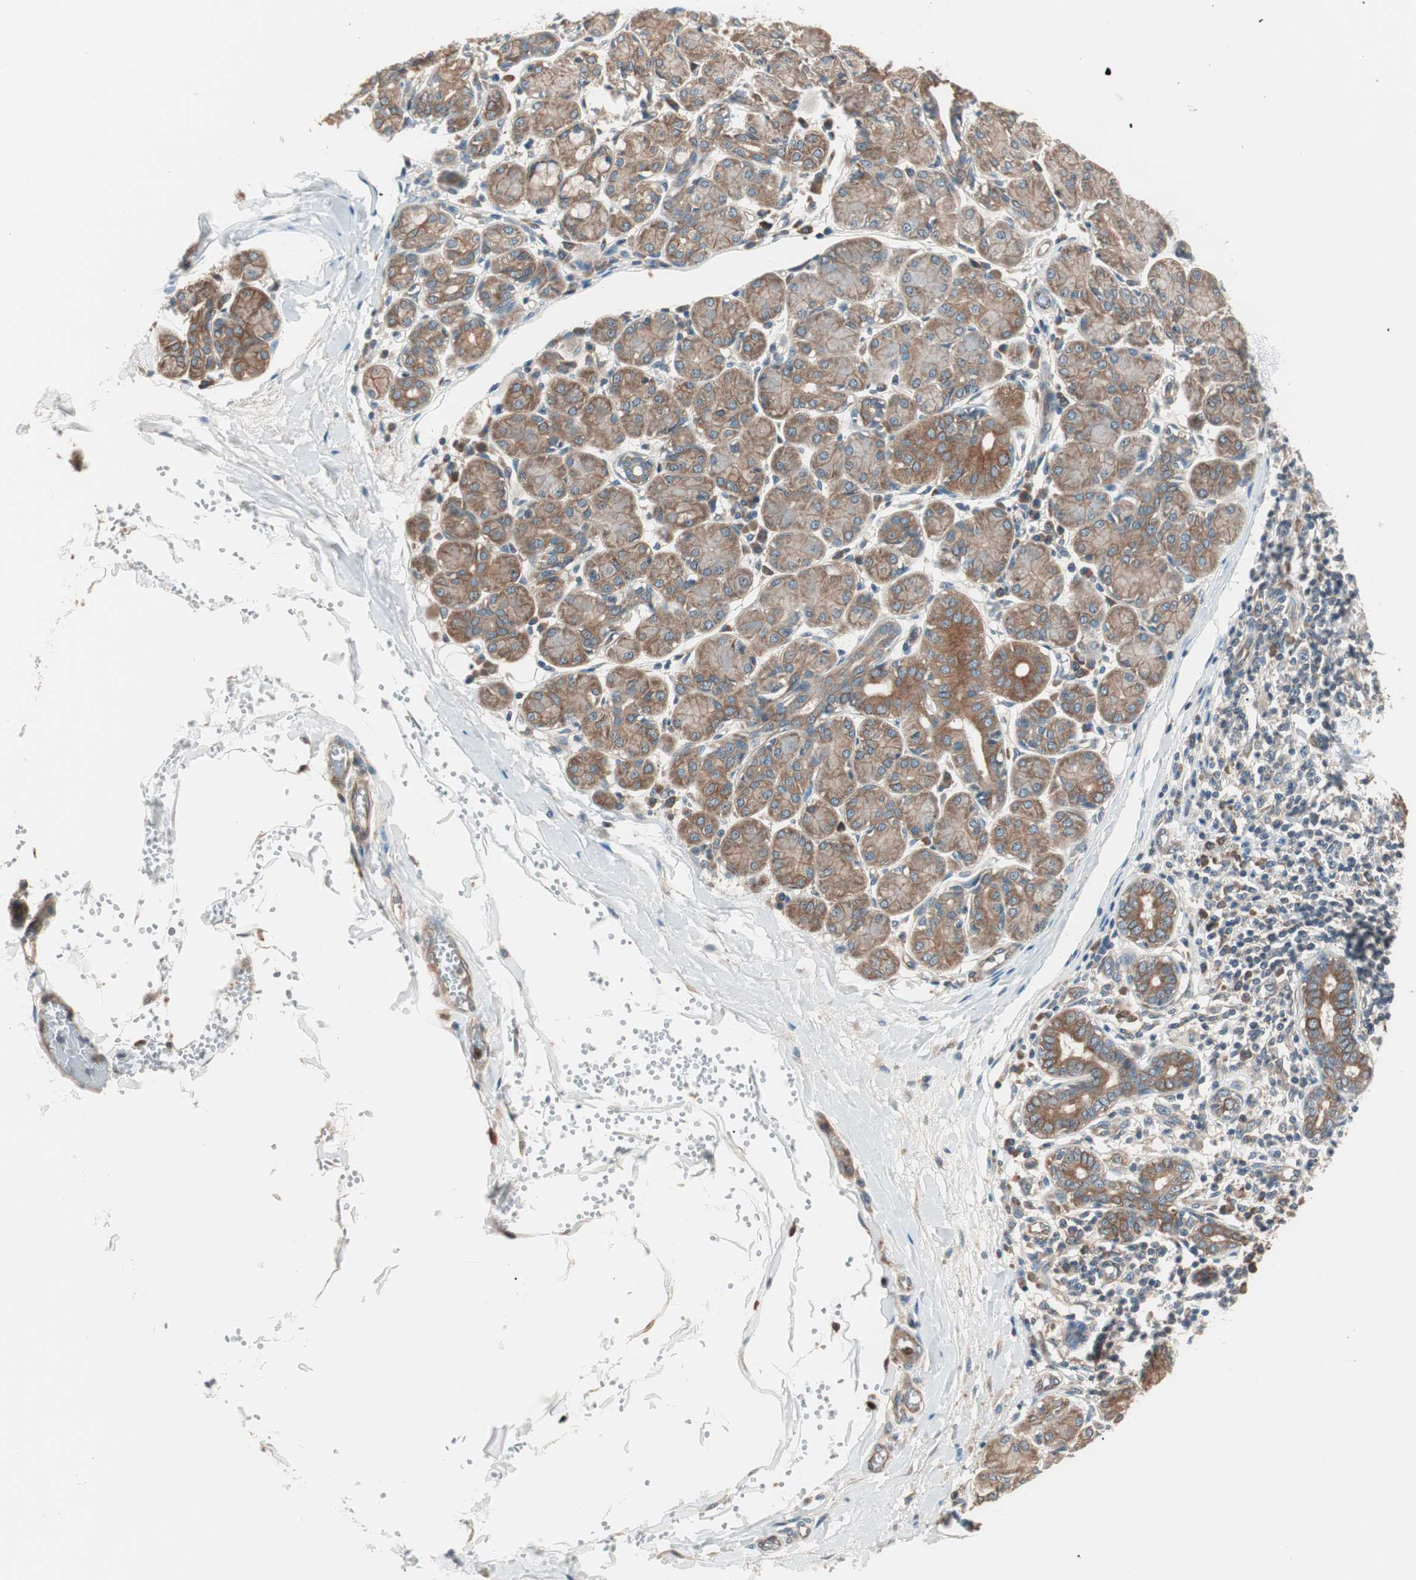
{"staining": {"intensity": "moderate", "quantity": ">75%", "location": "cytoplasmic/membranous"}, "tissue": "salivary gland", "cell_type": "Glandular cells", "image_type": "normal", "snomed": [{"axis": "morphology", "description": "Normal tissue, NOS"}, {"axis": "morphology", "description": "Inflammation, NOS"}, {"axis": "topography", "description": "Lymph node"}, {"axis": "topography", "description": "Salivary gland"}], "caption": "Protein staining shows moderate cytoplasmic/membranous positivity in about >75% of glandular cells in unremarkable salivary gland.", "gene": "TSG101", "patient": {"sex": "male", "age": 3}}